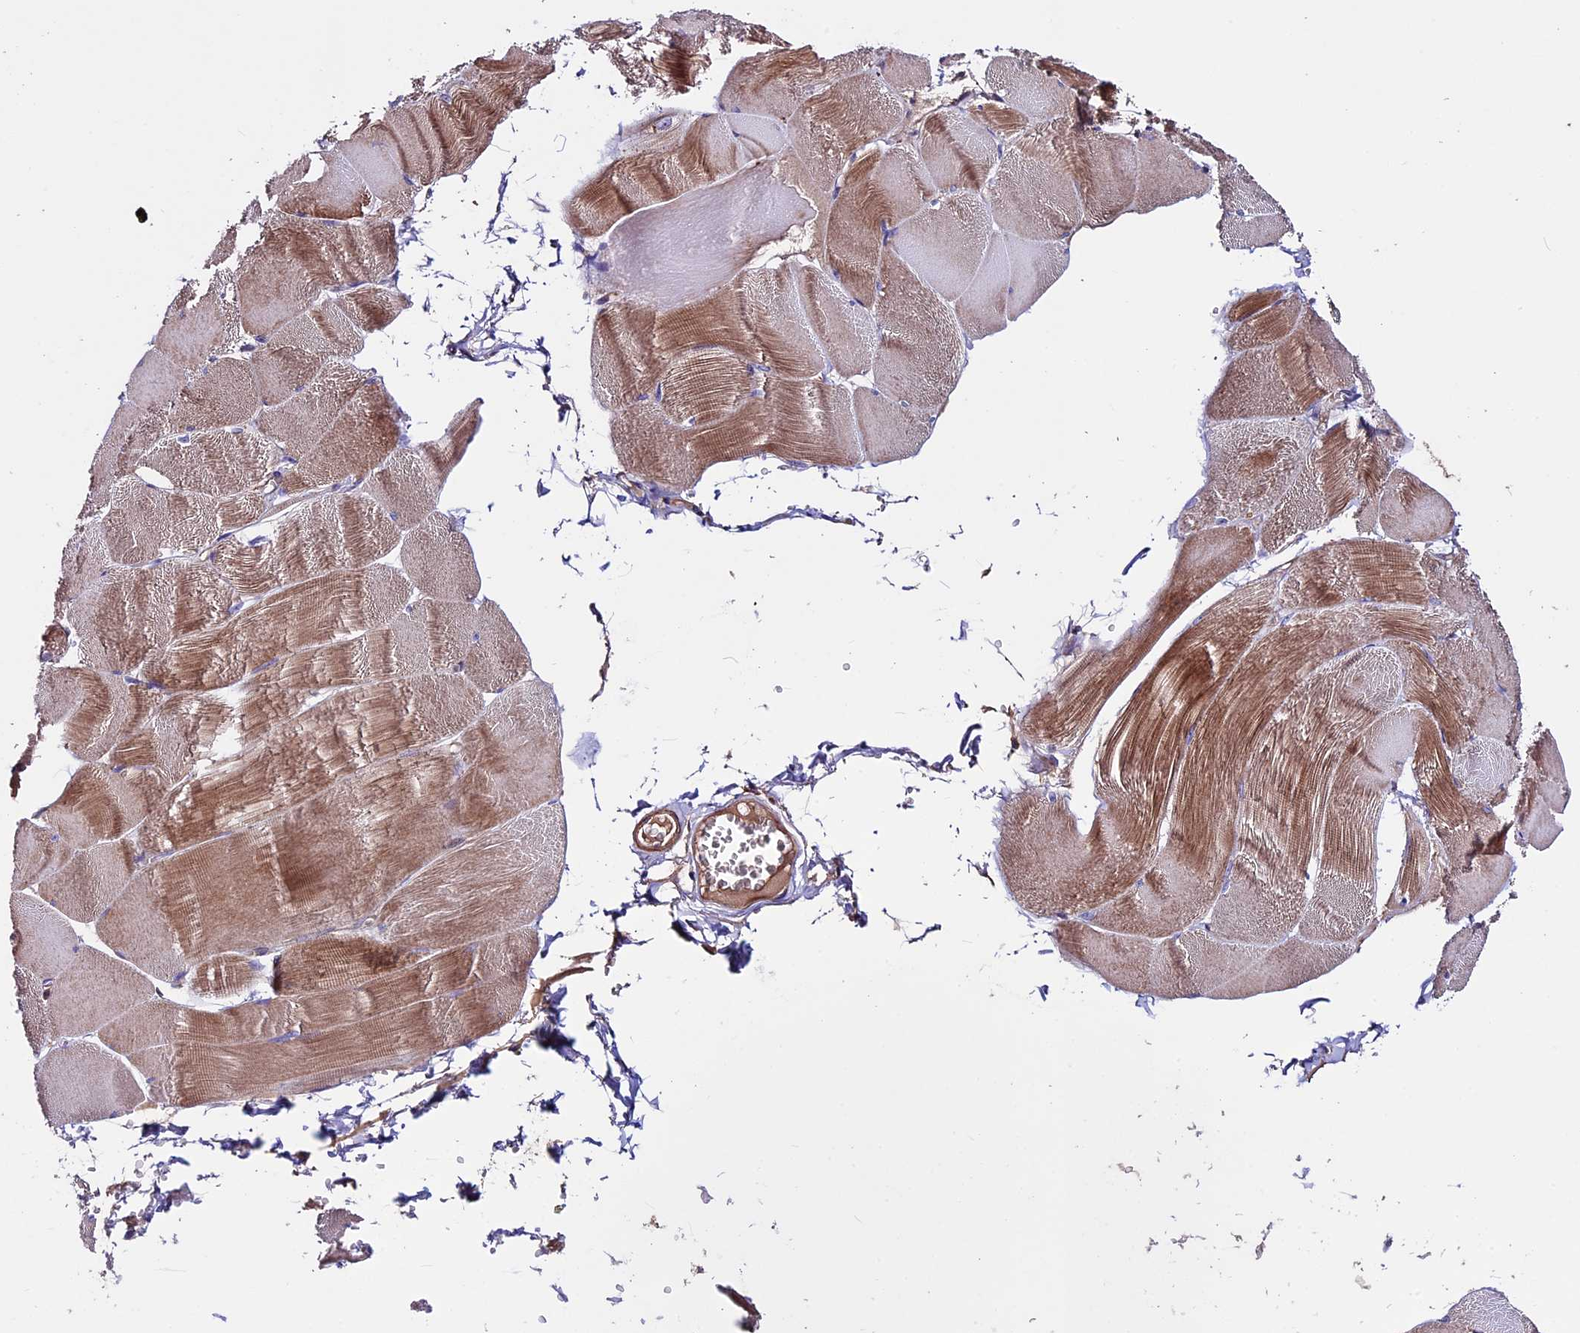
{"staining": {"intensity": "moderate", "quantity": ">75%", "location": "cytoplasmic/membranous"}, "tissue": "skeletal muscle", "cell_type": "Myocytes", "image_type": "normal", "snomed": [{"axis": "morphology", "description": "Normal tissue, NOS"}, {"axis": "morphology", "description": "Basal cell carcinoma"}, {"axis": "topography", "description": "Skeletal muscle"}], "caption": "Skeletal muscle was stained to show a protein in brown. There is medium levels of moderate cytoplasmic/membranous staining in about >75% of myocytes.", "gene": "EVA1B", "patient": {"sex": "female", "age": 64}}